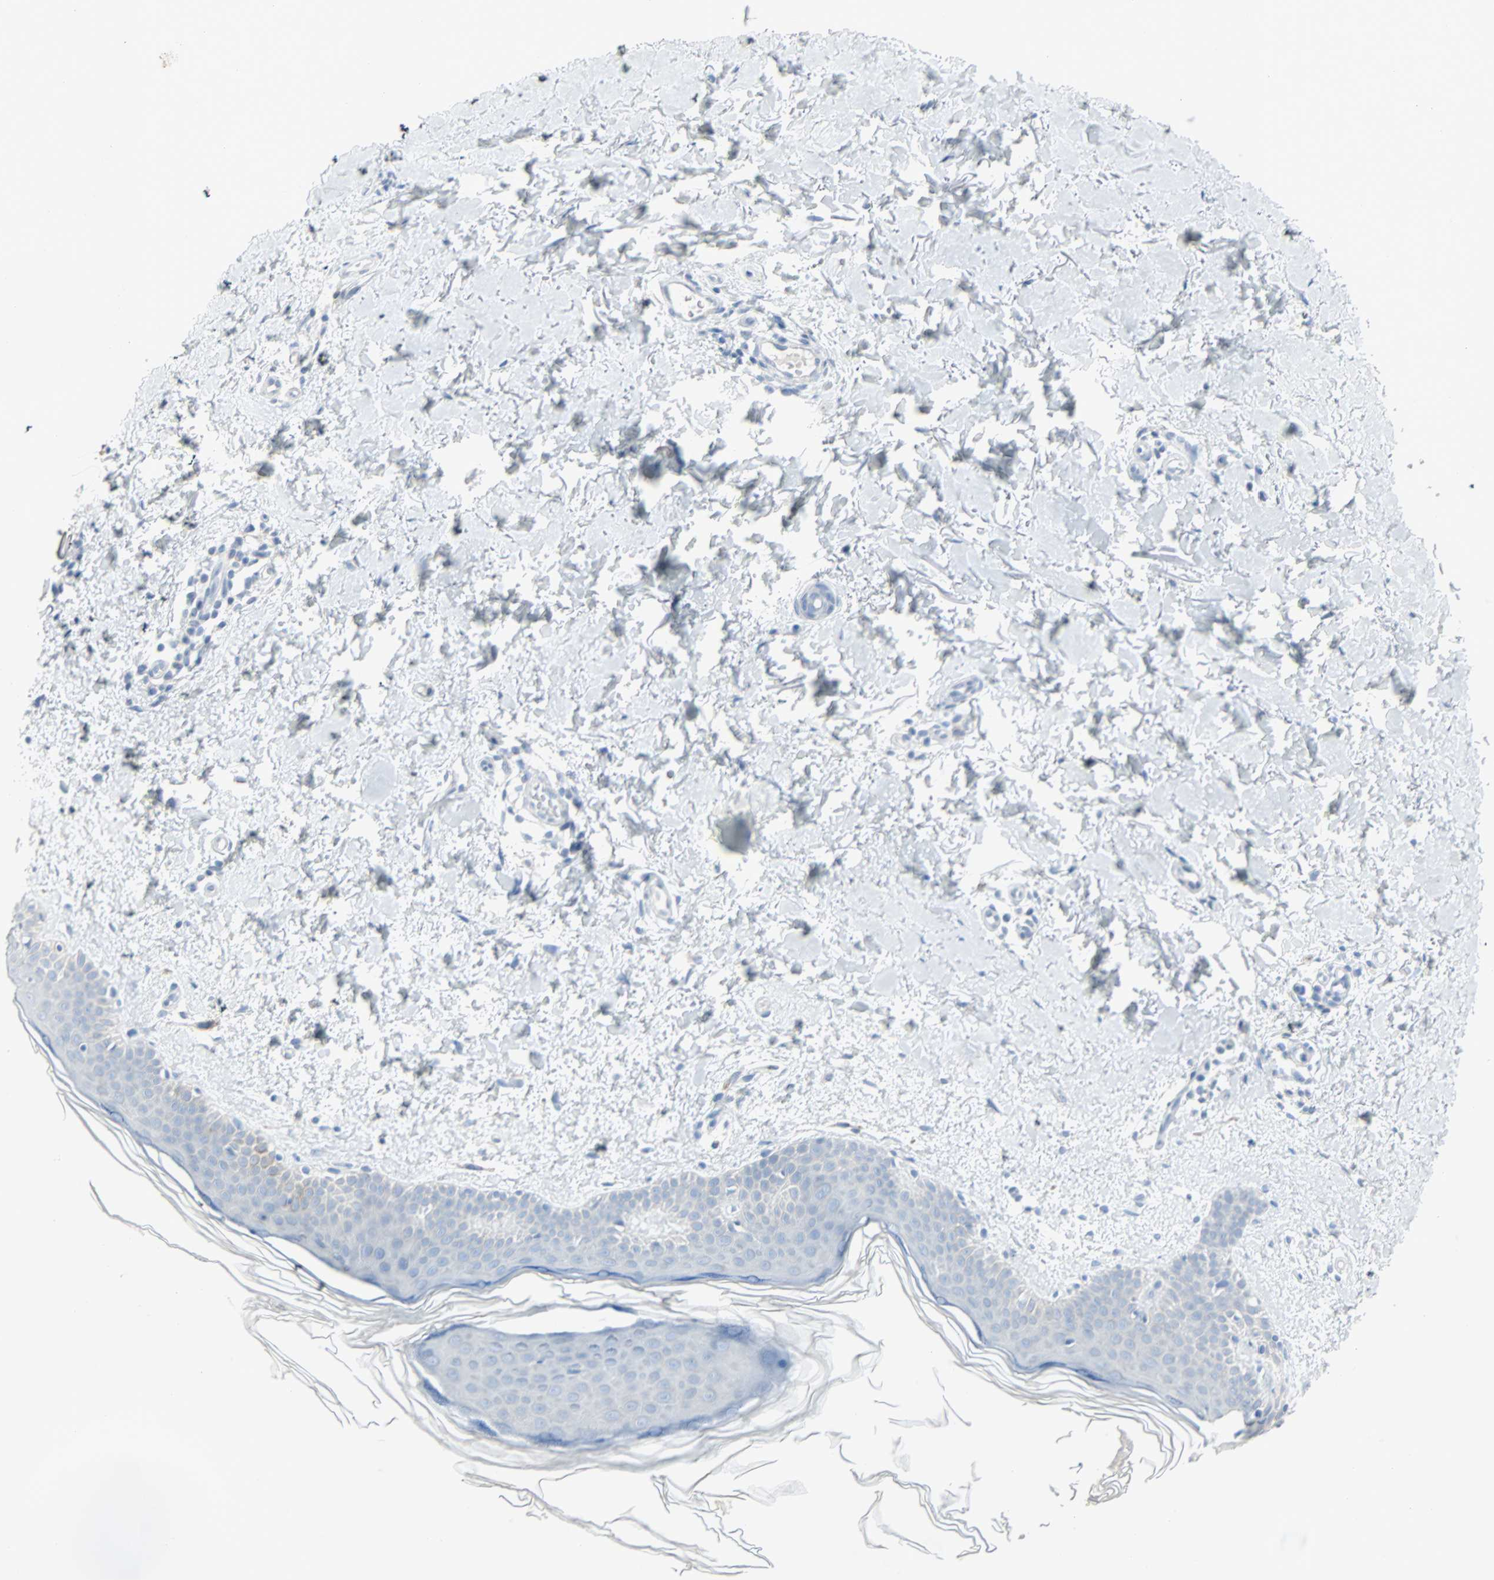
{"staining": {"intensity": "negative", "quantity": "none", "location": "none"}, "tissue": "skin", "cell_type": "Fibroblasts", "image_type": "normal", "snomed": [{"axis": "morphology", "description": "Normal tissue, NOS"}, {"axis": "topography", "description": "Skin"}], "caption": "This is an immunohistochemistry (IHC) photomicrograph of benign human skin. There is no staining in fibroblasts.", "gene": "STX1A", "patient": {"sex": "female", "age": 56}}